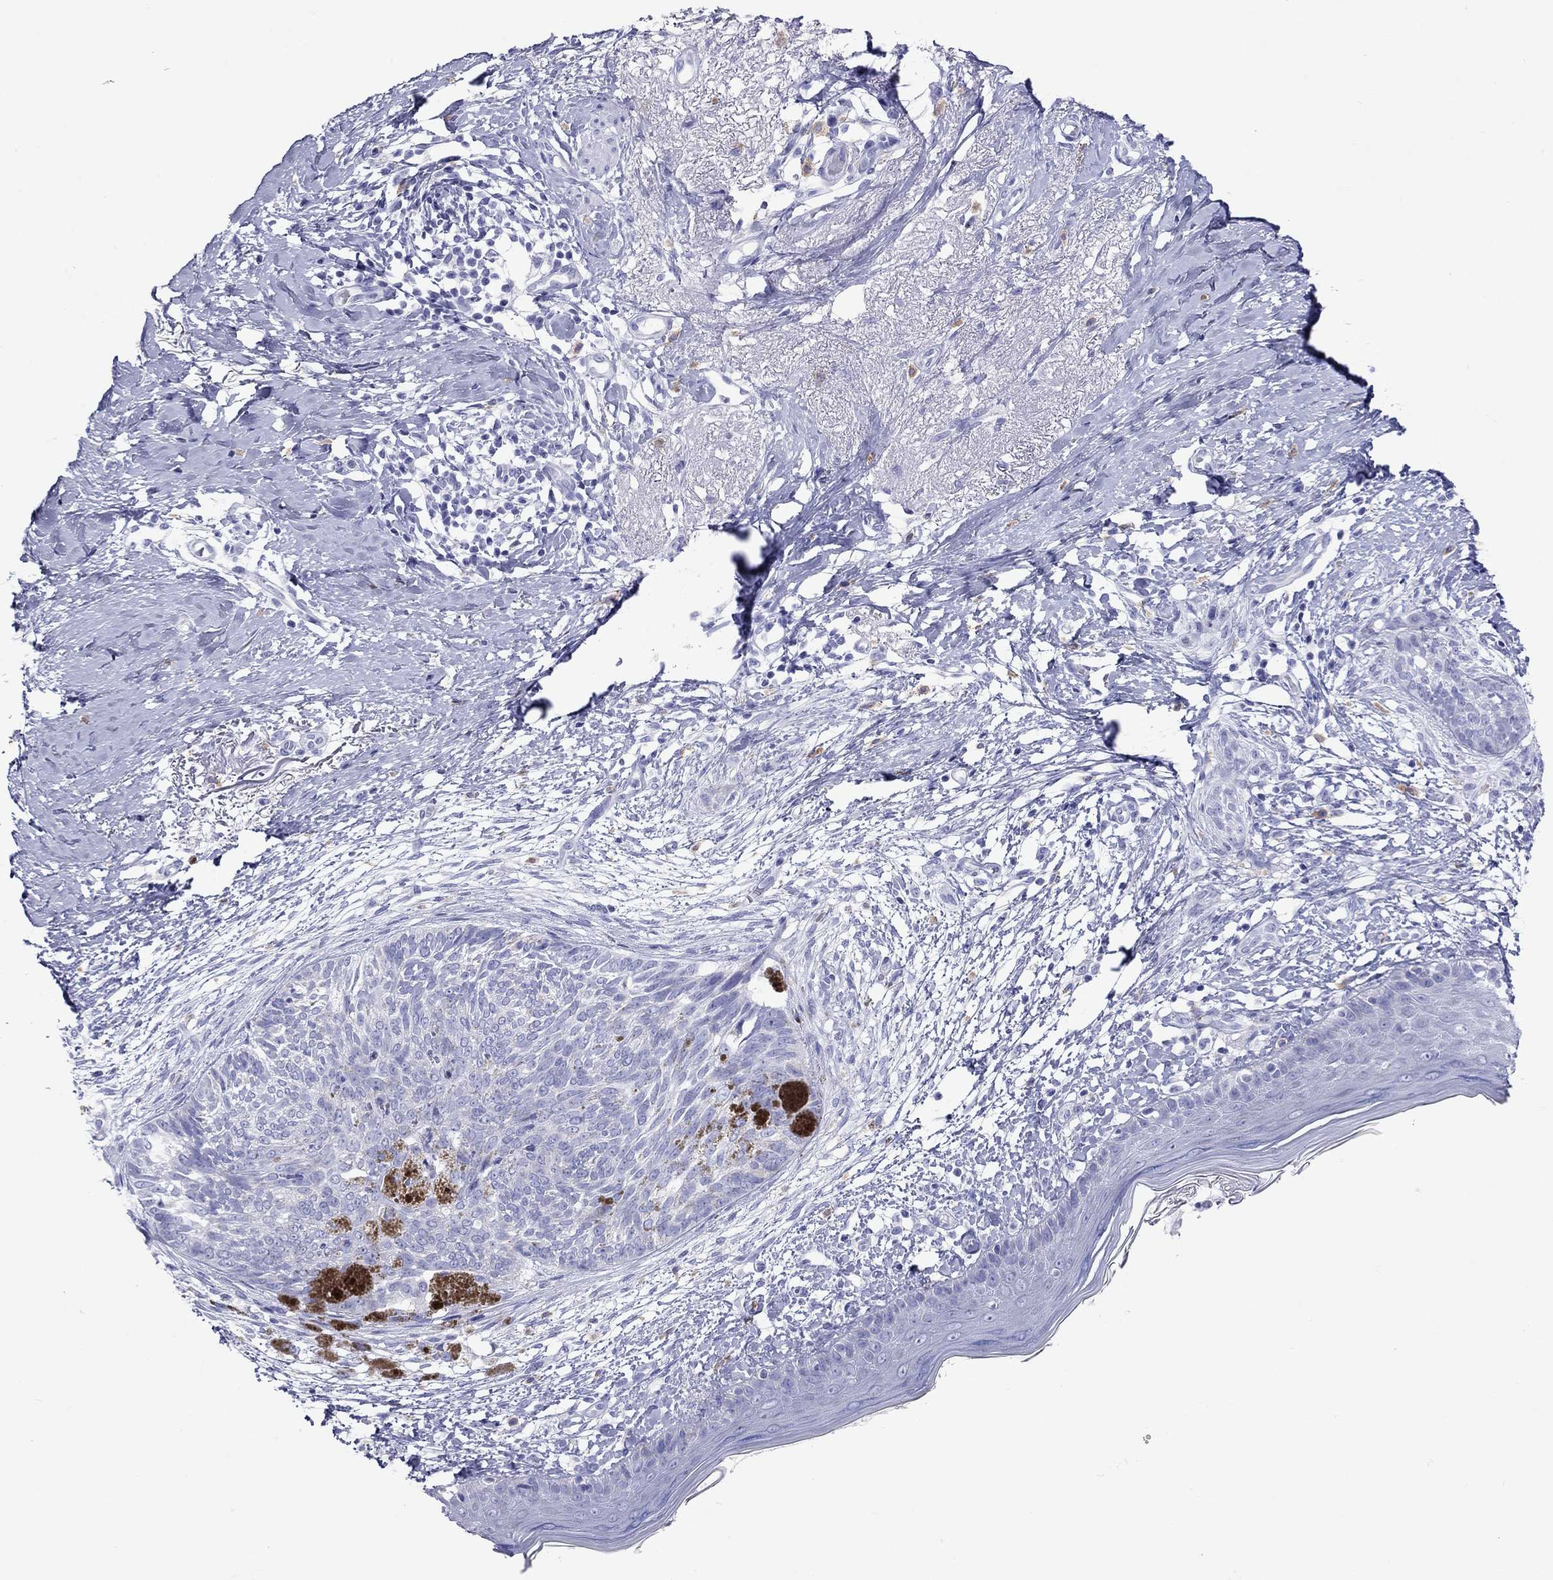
{"staining": {"intensity": "negative", "quantity": "none", "location": "none"}, "tissue": "skin cancer", "cell_type": "Tumor cells", "image_type": "cancer", "snomed": [{"axis": "morphology", "description": "Normal tissue, NOS"}, {"axis": "morphology", "description": "Basal cell carcinoma"}, {"axis": "topography", "description": "Skin"}], "caption": "Tumor cells show no significant expression in skin cancer.", "gene": "DPY19L2", "patient": {"sex": "male", "age": 84}}